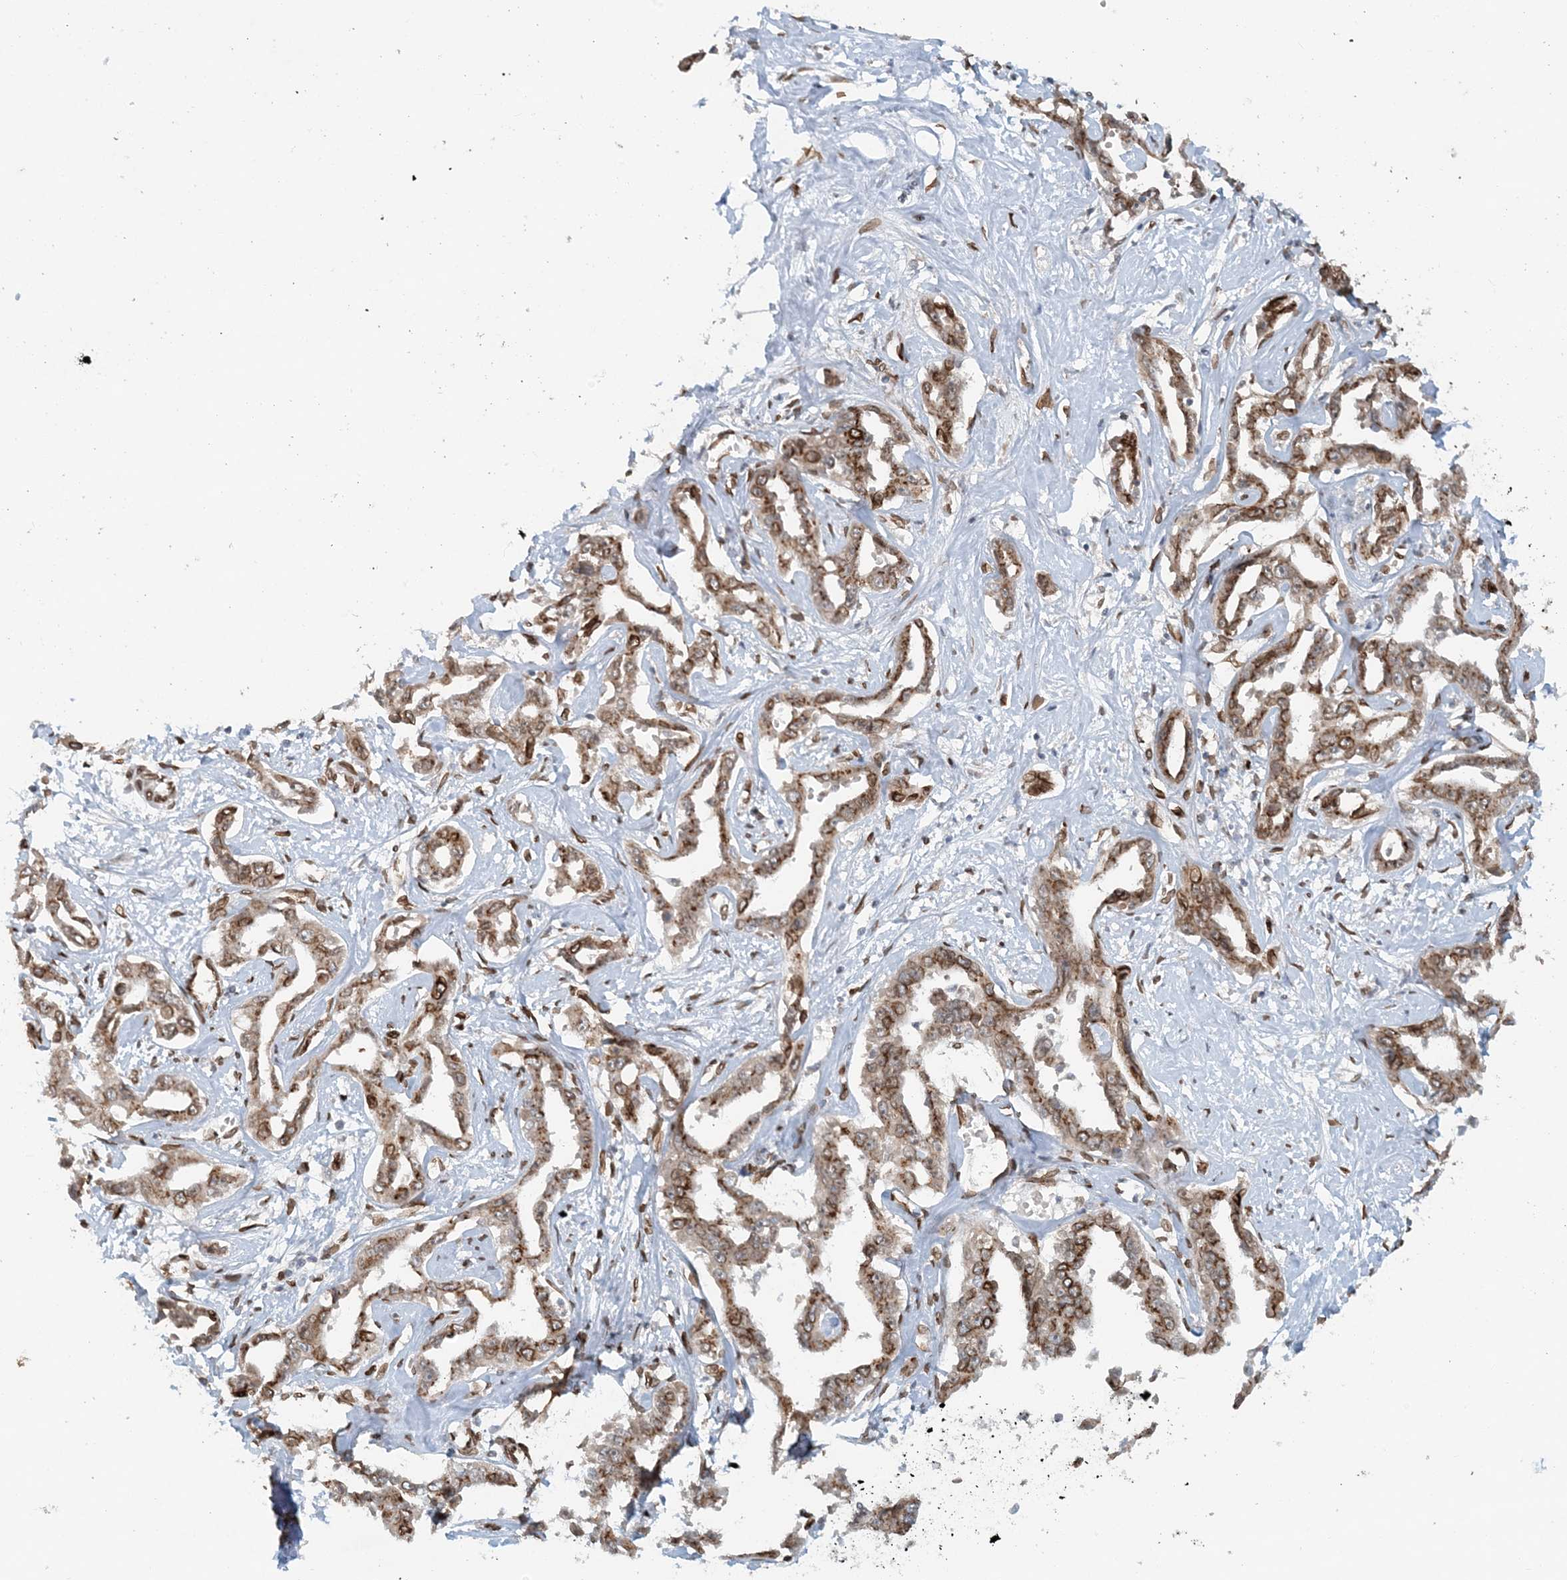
{"staining": {"intensity": "weak", "quantity": ">75%", "location": "cytoplasmic/membranous,nuclear"}, "tissue": "liver cancer", "cell_type": "Tumor cells", "image_type": "cancer", "snomed": [{"axis": "morphology", "description": "Cholangiocarcinoma"}, {"axis": "topography", "description": "Liver"}], "caption": "Tumor cells demonstrate low levels of weak cytoplasmic/membranous and nuclear positivity in approximately >75% of cells in liver cancer (cholangiocarcinoma).", "gene": "SLC35A2", "patient": {"sex": "male", "age": 59}}